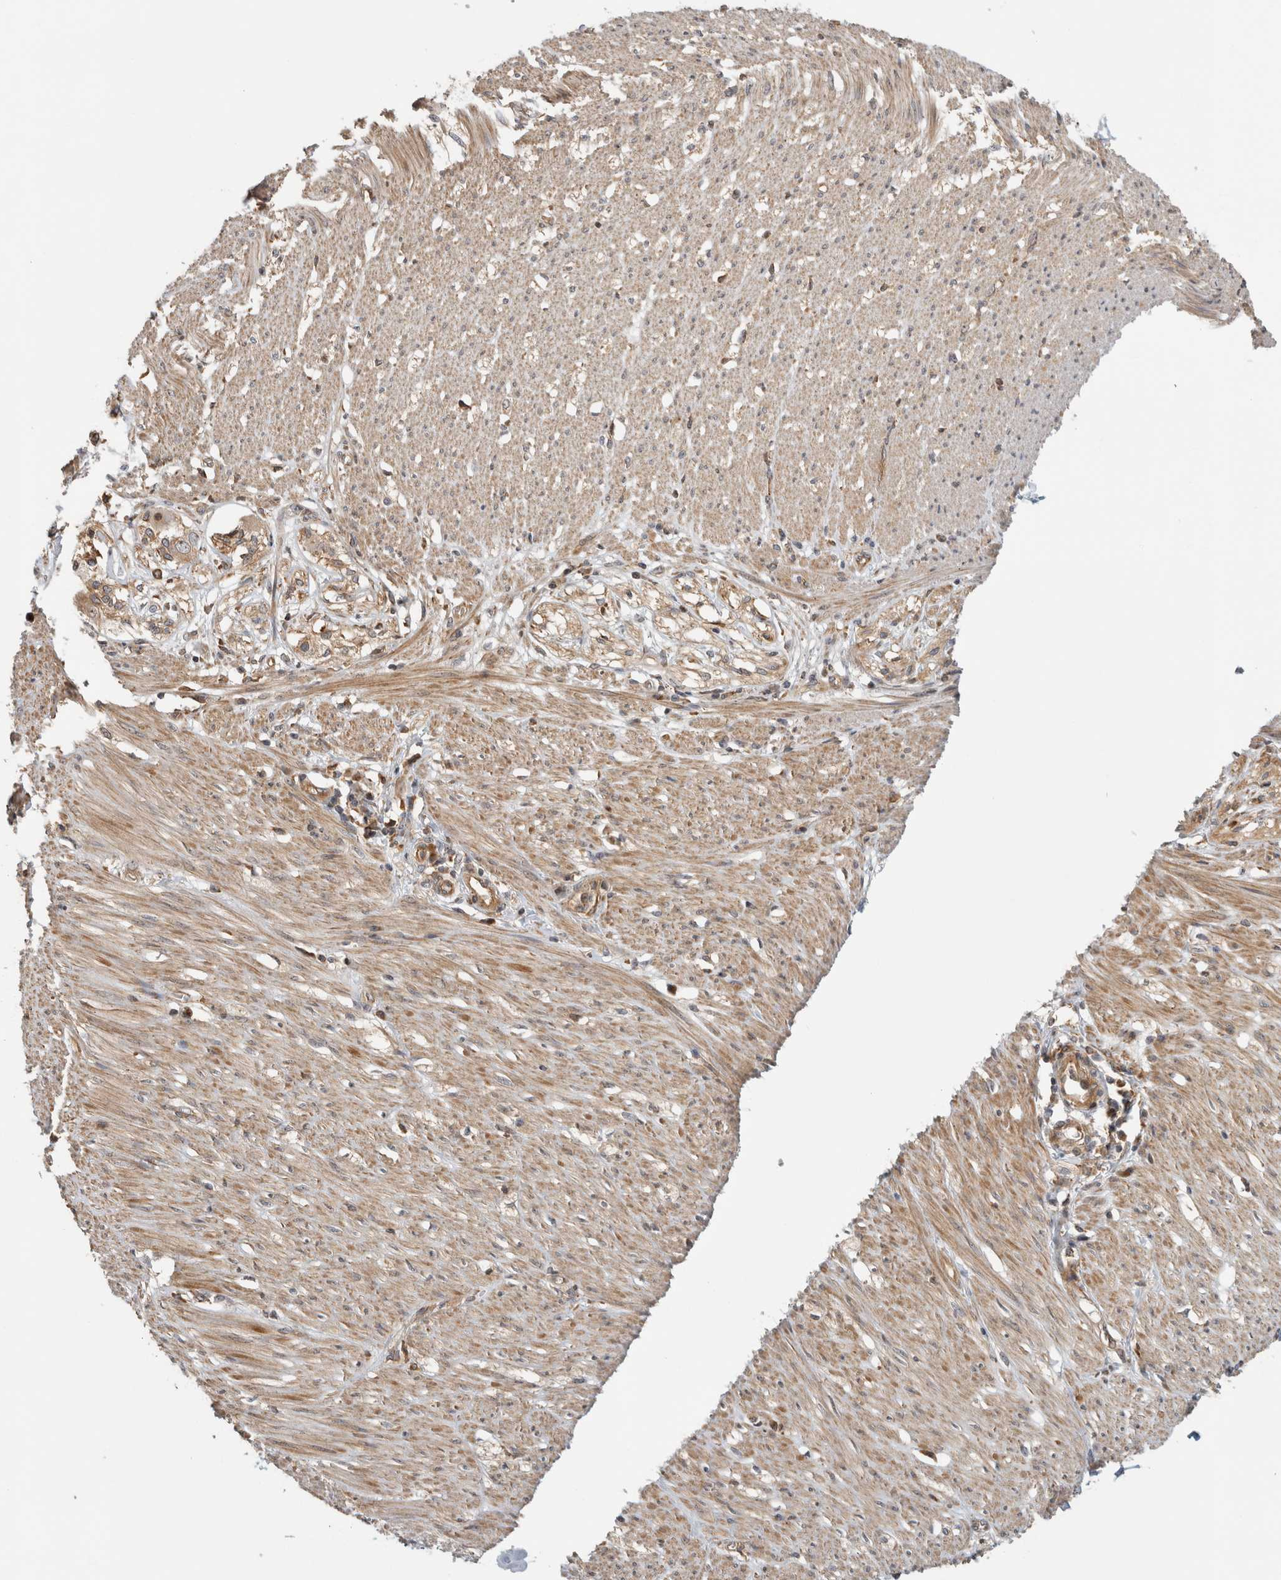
{"staining": {"intensity": "moderate", "quantity": ">75%", "location": "cytoplasmic/membranous"}, "tissue": "smooth muscle", "cell_type": "Smooth muscle cells", "image_type": "normal", "snomed": [{"axis": "morphology", "description": "Normal tissue, NOS"}, {"axis": "morphology", "description": "Adenocarcinoma, NOS"}, {"axis": "topography", "description": "Colon"}, {"axis": "topography", "description": "Peripheral nerve tissue"}], "caption": "Human smooth muscle stained with a protein marker exhibits moderate staining in smooth muscle cells.", "gene": "WASF2", "patient": {"sex": "male", "age": 14}}